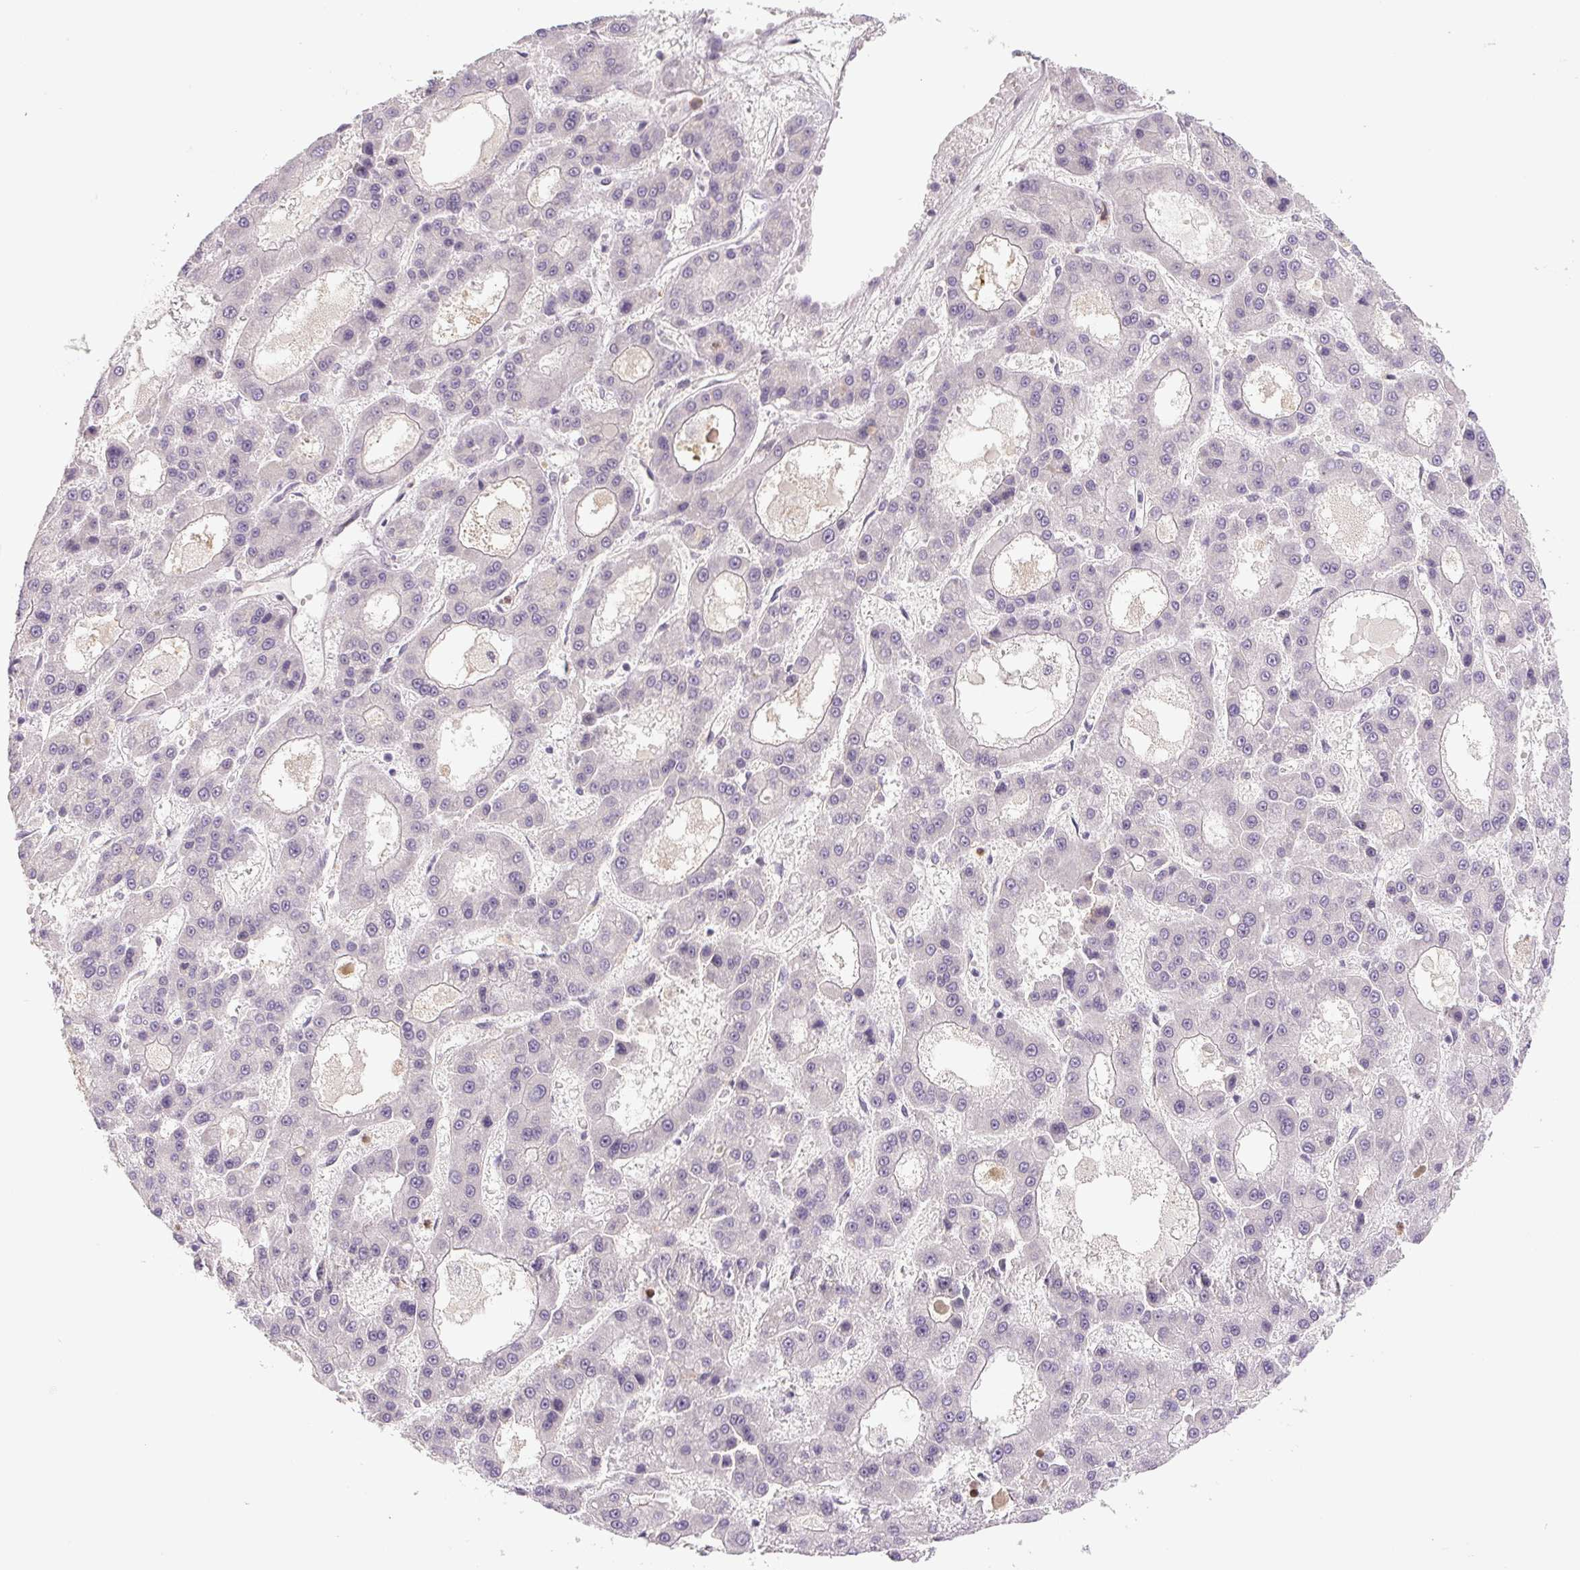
{"staining": {"intensity": "negative", "quantity": "none", "location": "none"}, "tissue": "liver cancer", "cell_type": "Tumor cells", "image_type": "cancer", "snomed": [{"axis": "morphology", "description": "Carcinoma, Hepatocellular, NOS"}, {"axis": "topography", "description": "Liver"}], "caption": "This is an immunohistochemistry photomicrograph of human liver cancer (hepatocellular carcinoma). There is no positivity in tumor cells.", "gene": "SGF29", "patient": {"sex": "male", "age": 70}}